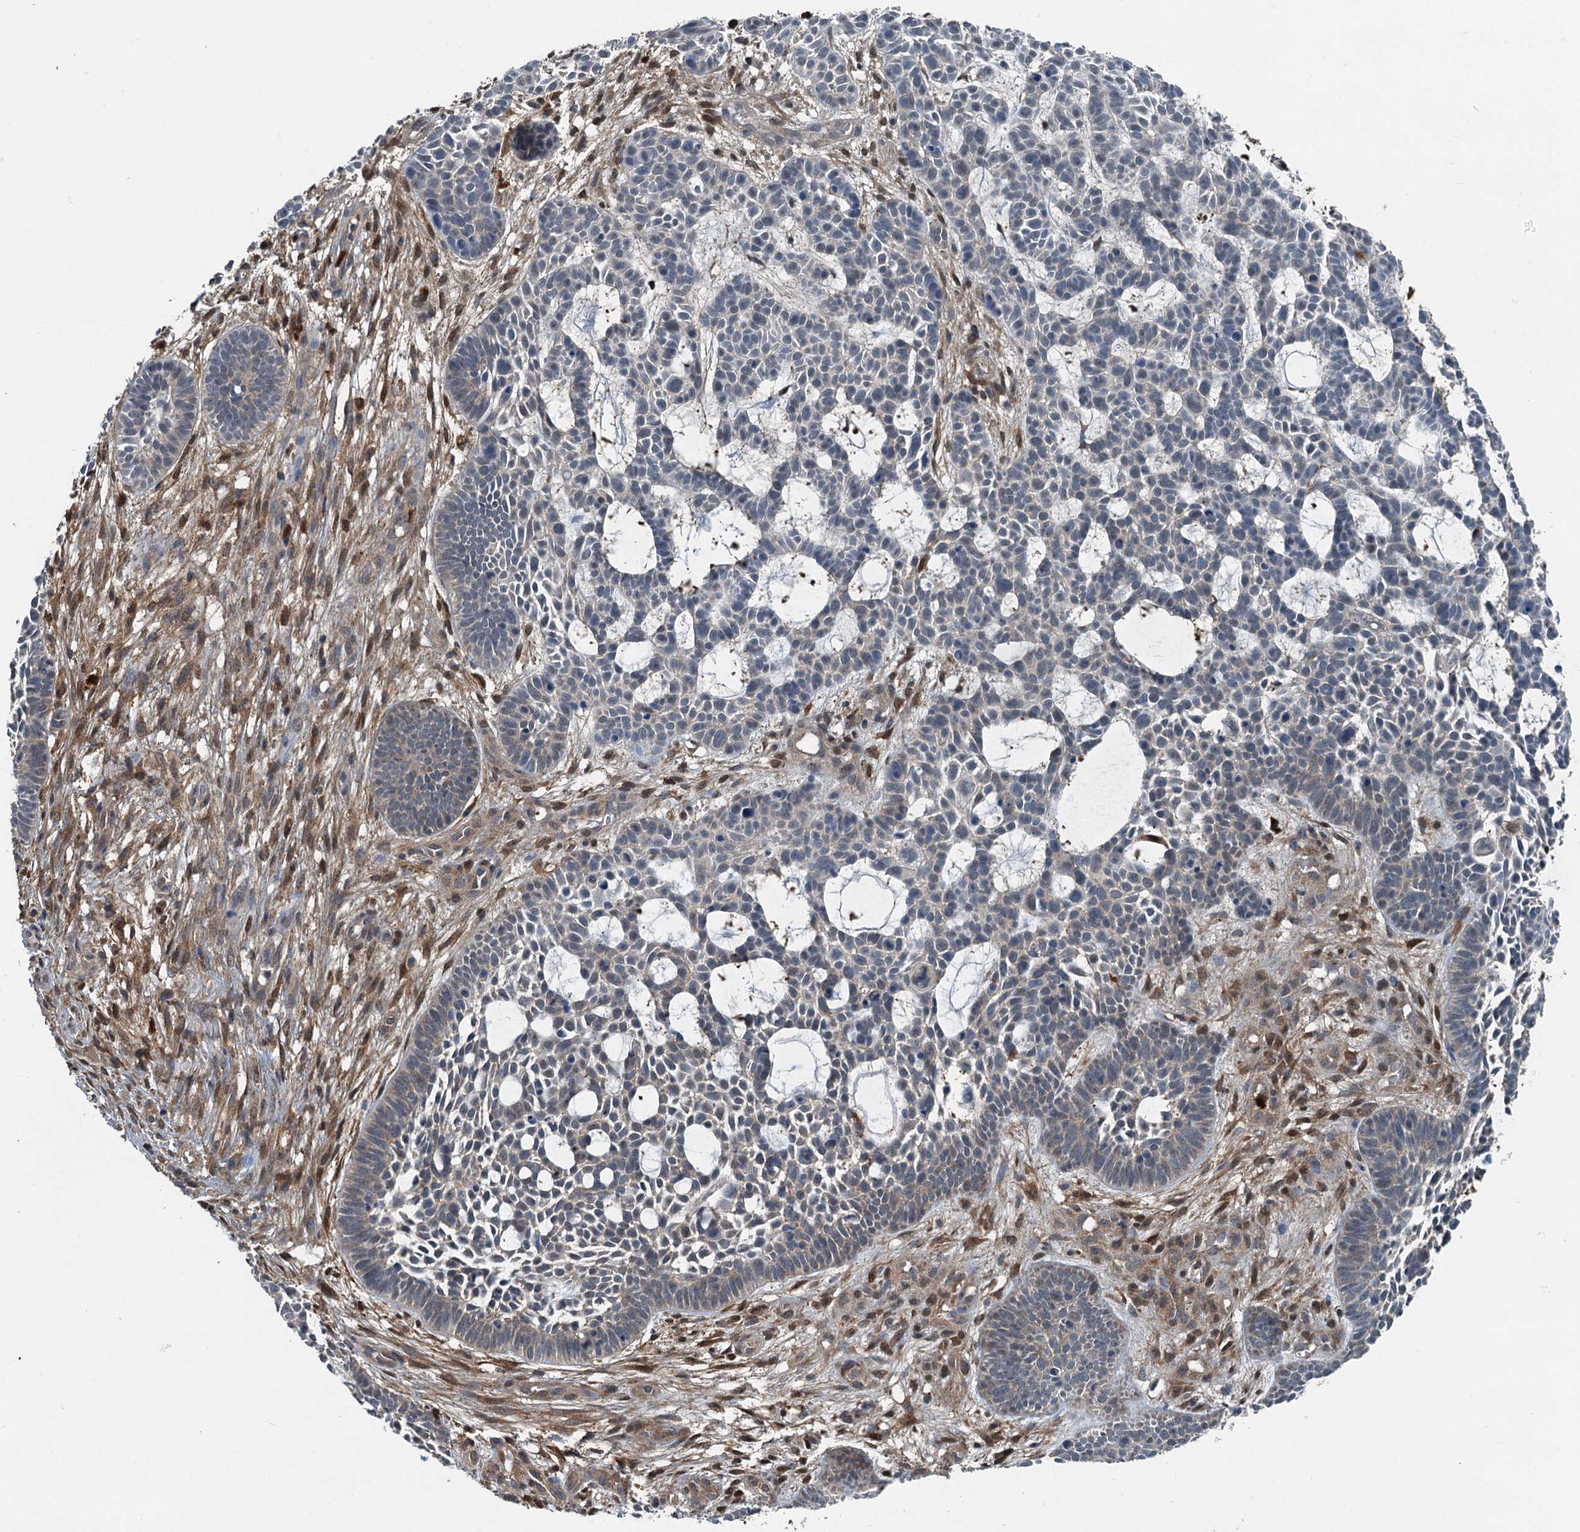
{"staining": {"intensity": "negative", "quantity": "none", "location": "none"}, "tissue": "skin cancer", "cell_type": "Tumor cells", "image_type": "cancer", "snomed": [{"axis": "morphology", "description": "Basal cell carcinoma"}, {"axis": "topography", "description": "Skin"}], "caption": "Skin cancer (basal cell carcinoma) stained for a protein using immunohistochemistry (IHC) displays no positivity tumor cells.", "gene": "GPI", "patient": {"sex": "male", "age": 89}}